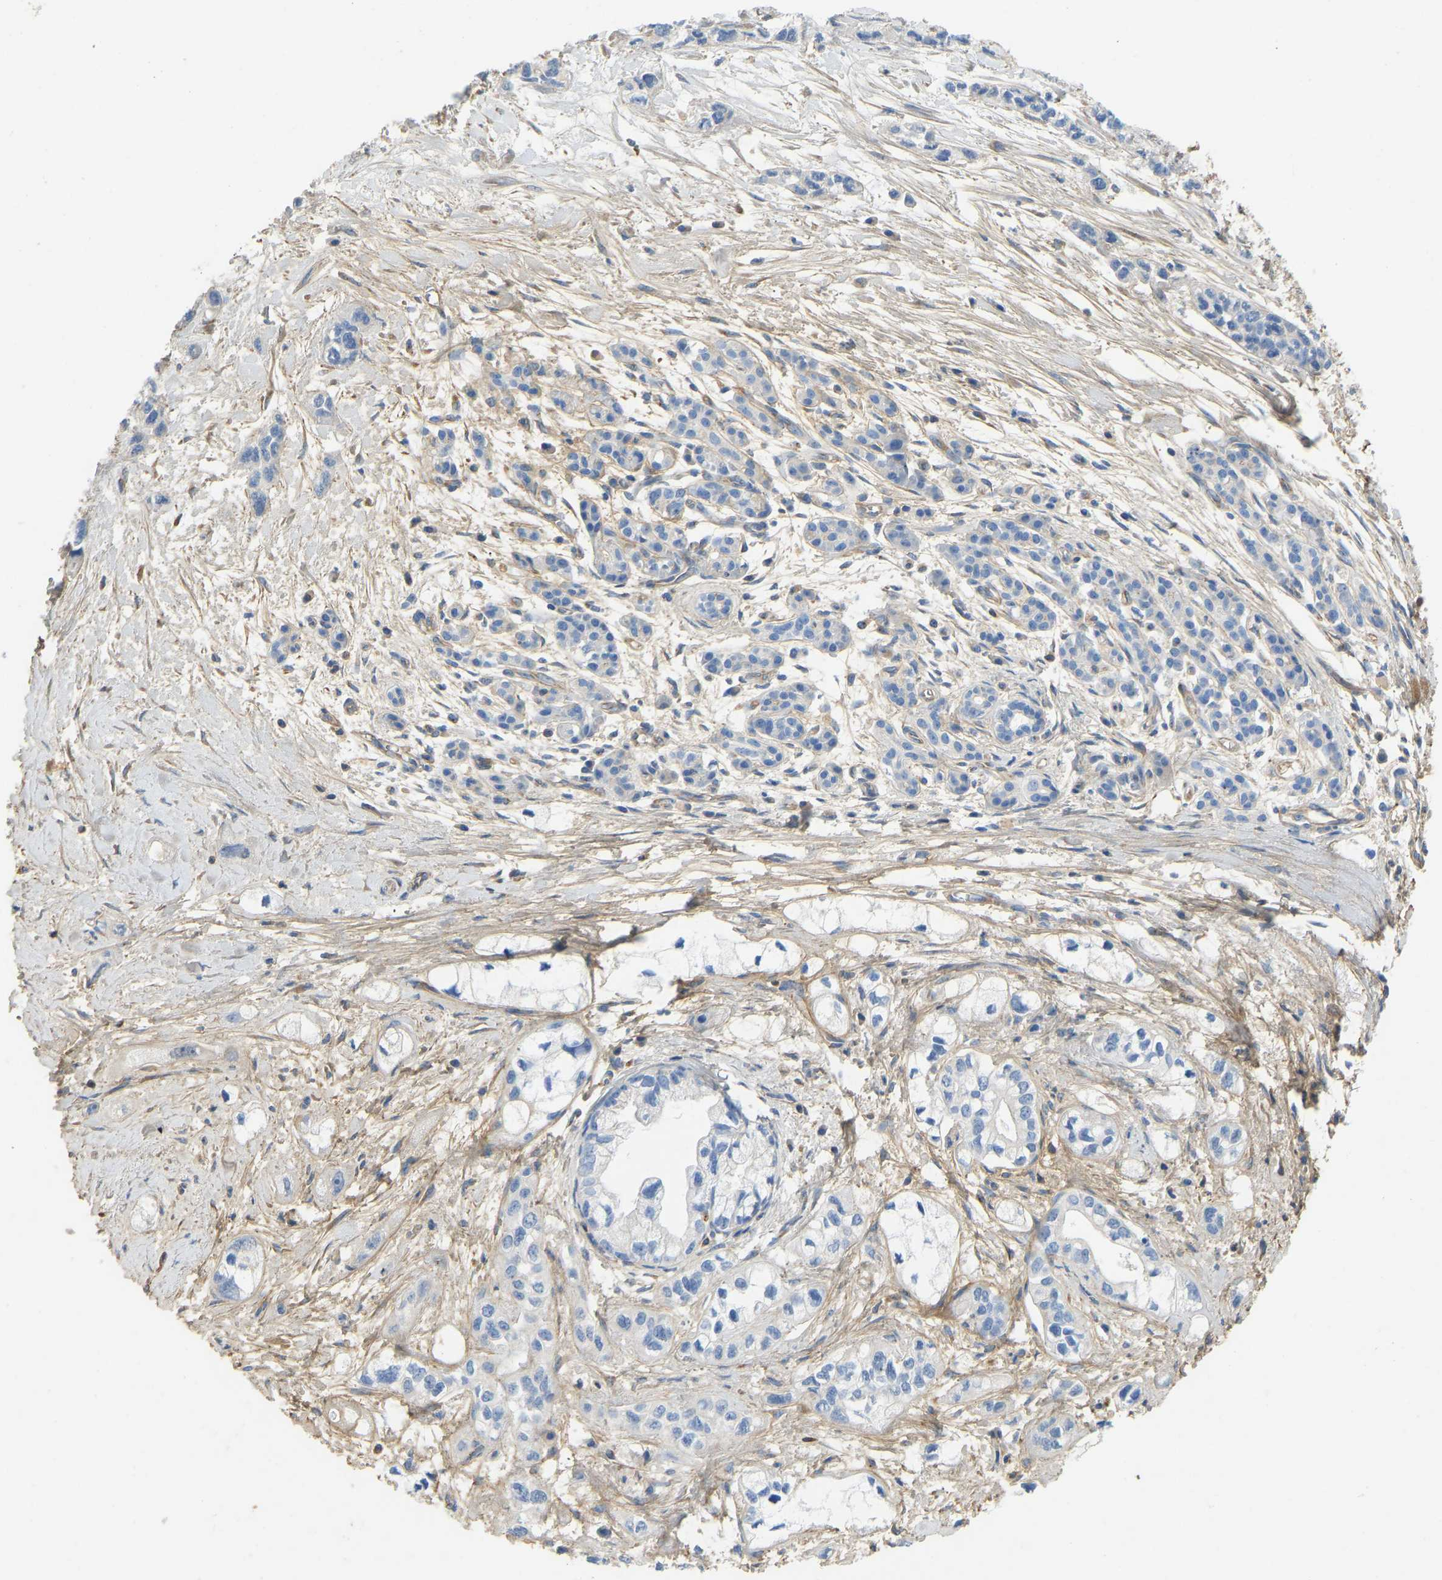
{"staining": {"intensity": "negative", "quantity": "none", "location": "none"}, "tissue": "pancreatic cancer", "cell_type": "Tumor cells", "image_type": "cancer", "snomed": [{"axis": "morphology", "description": "Adenocarcinoma, NOS"}, {"axis": "topography", "description": "Pancreas"}], "caption": "The histopathology image shows no staining of tumor cells in adenocarcinoma (pancreatic).", "gene": "TECTA", "patient": {"sex": "male", "age": 74}}